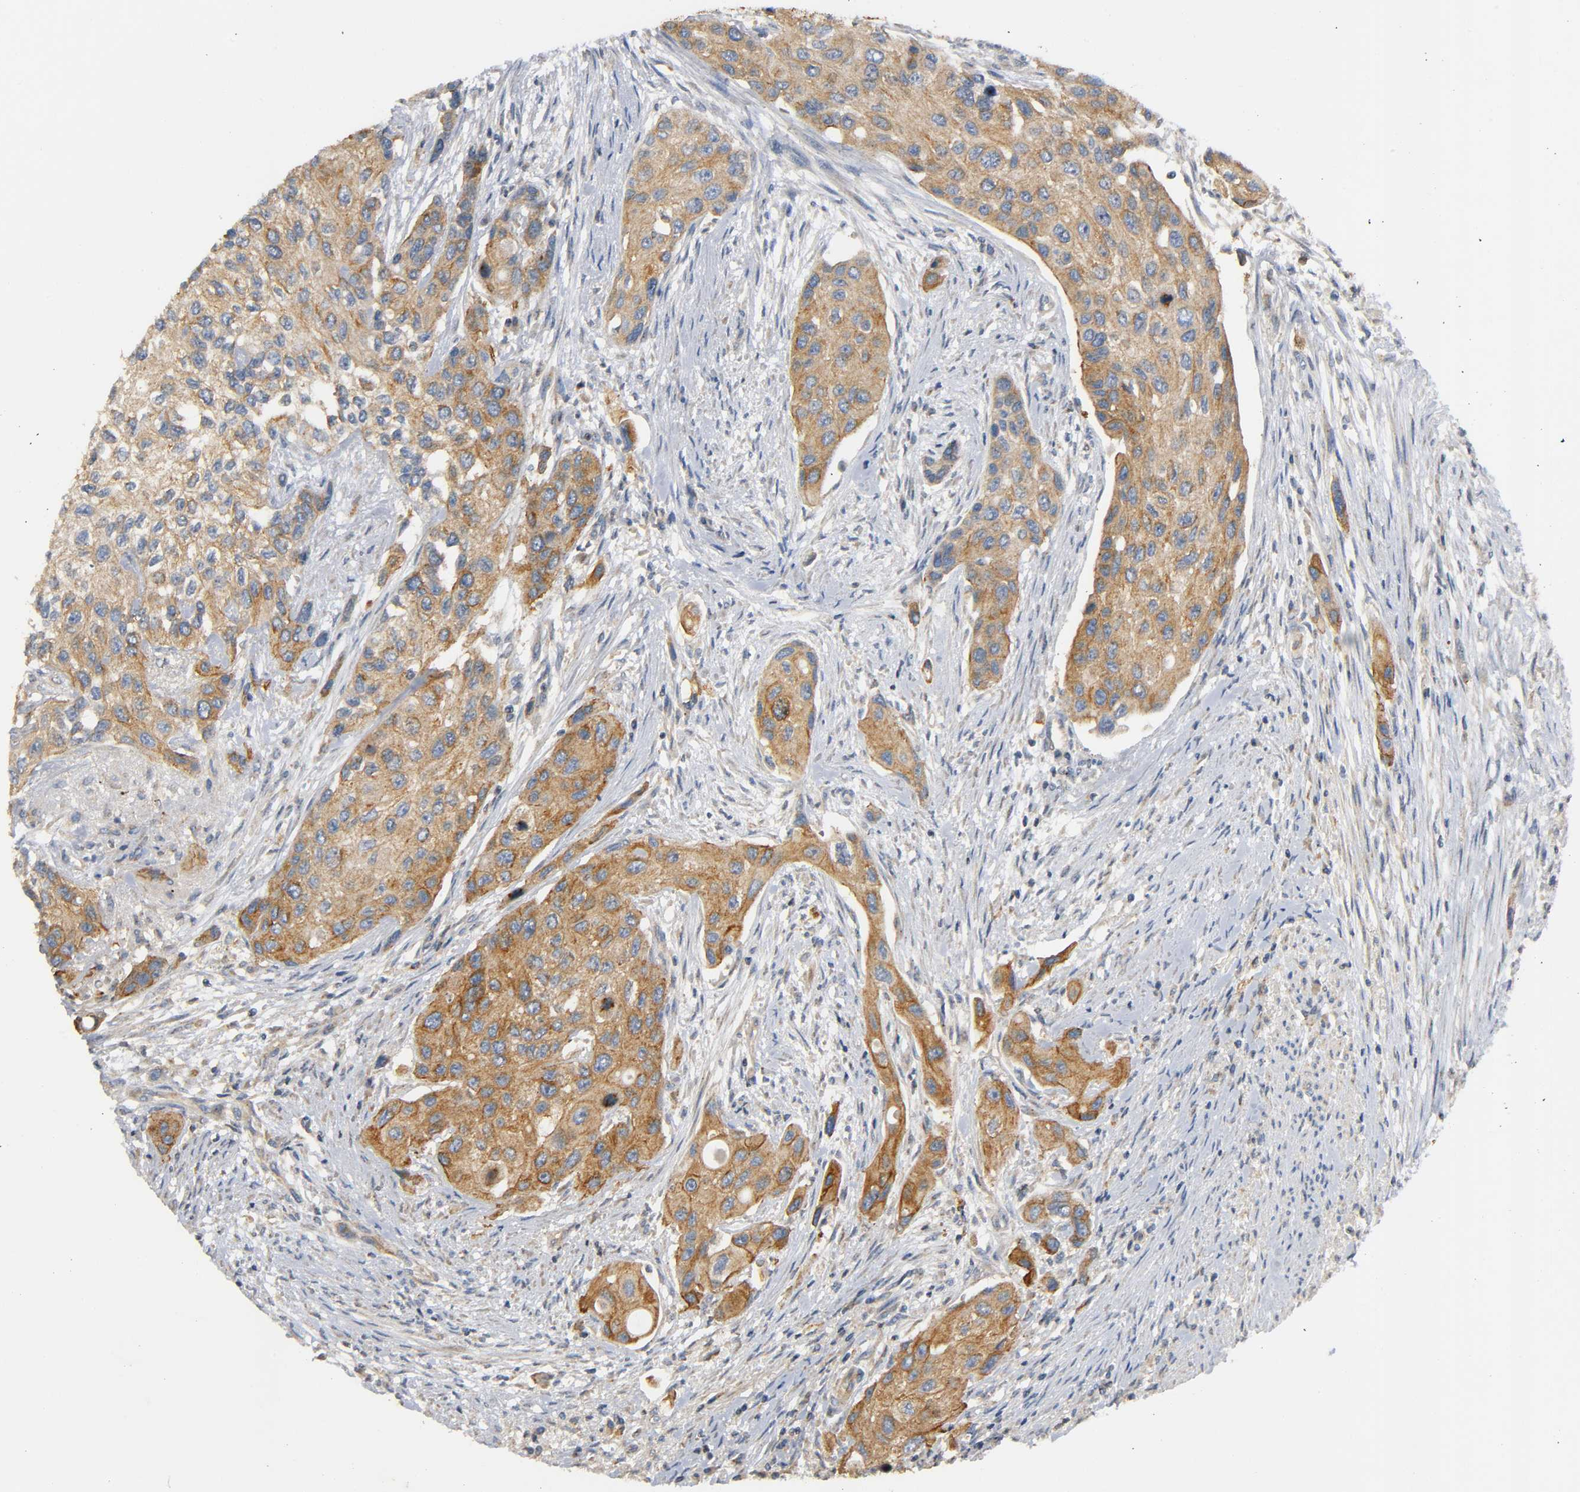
{"staining": {"intensity": "moderate", "quantity": ">75%", "location": "cytoplasmic/membranous"}, "tissue": "urothelial cancer", "cell_type": "Tumor cells", "image_type": "cancer", "snomed": [{"axis": "morphology", "description": "Urothelial carcinoma, High grade"}, {"axis": "topography", "description": "Urinary bladder"}], "caption": "A medium amount of moderate cytoplasmic/membranous positivity is seen in about >75% of tumor cells in urothelial cancer tissue.", "gene": "IKBKB", "patient": {"sex": "female", "age": 56}}